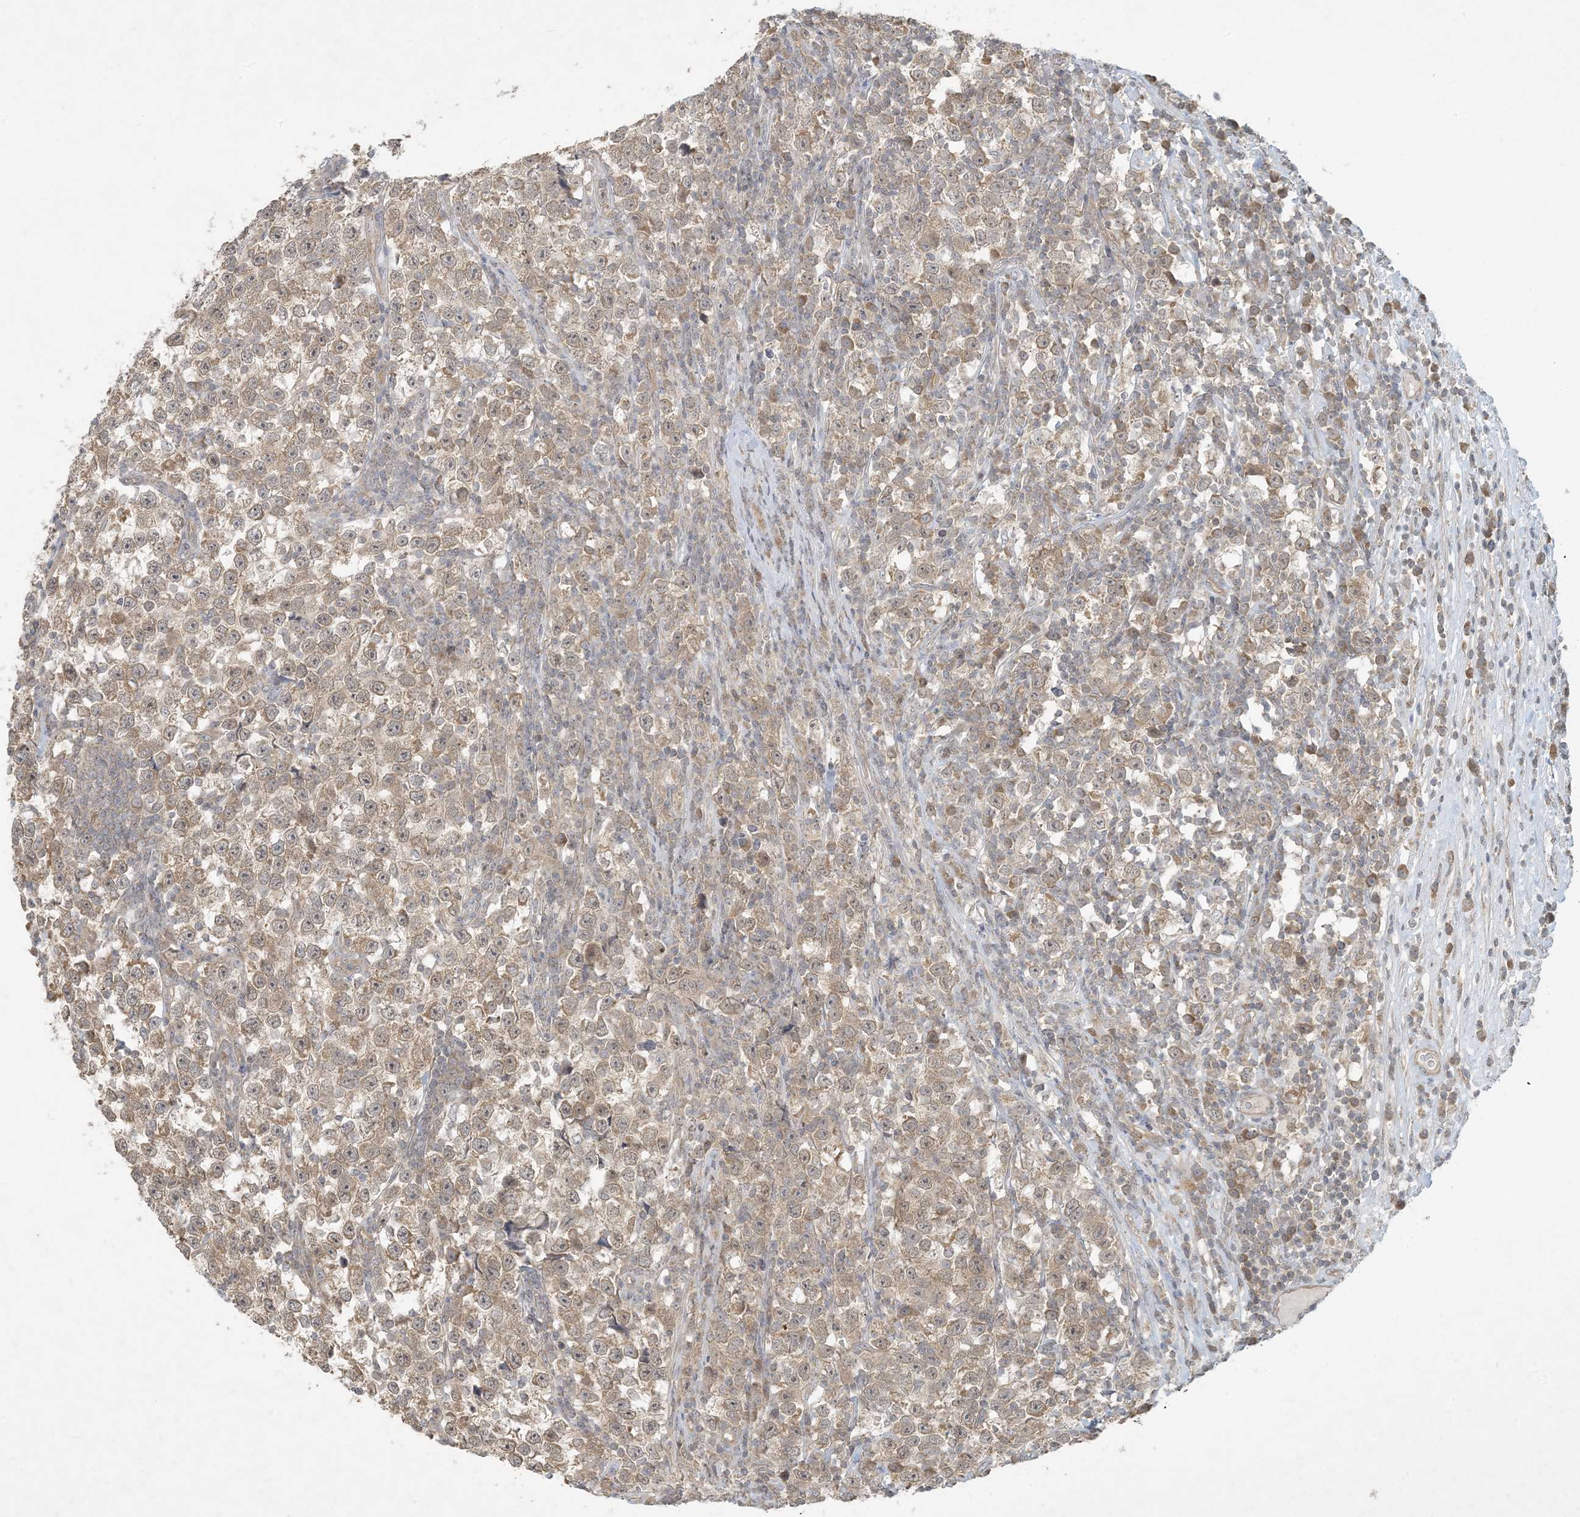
{"staining": {"intensity": "moderate", "quantity": ">75%", "location": "cytoplasmic/membranous"}, "tissue": "testis cancer", "cell_type": "Tumor cells", "image_type": "cancer", "snomed": [{"axis": "morphology", "description": "Normal tissue, NOS"}, {"axis": "morphology", "description": "Seminoma, NOS"}, {"axis": "topography", "description": "Testis"}], "caption": "IHC image of human testis seminoma stained for a protein (brown), which demonstrates medium levels of moderate cytoplasmic/membranous staining in about >75% of tumor cells.", "gene": "BCORL1", "patient": {"sex": "male", "age": 43}}